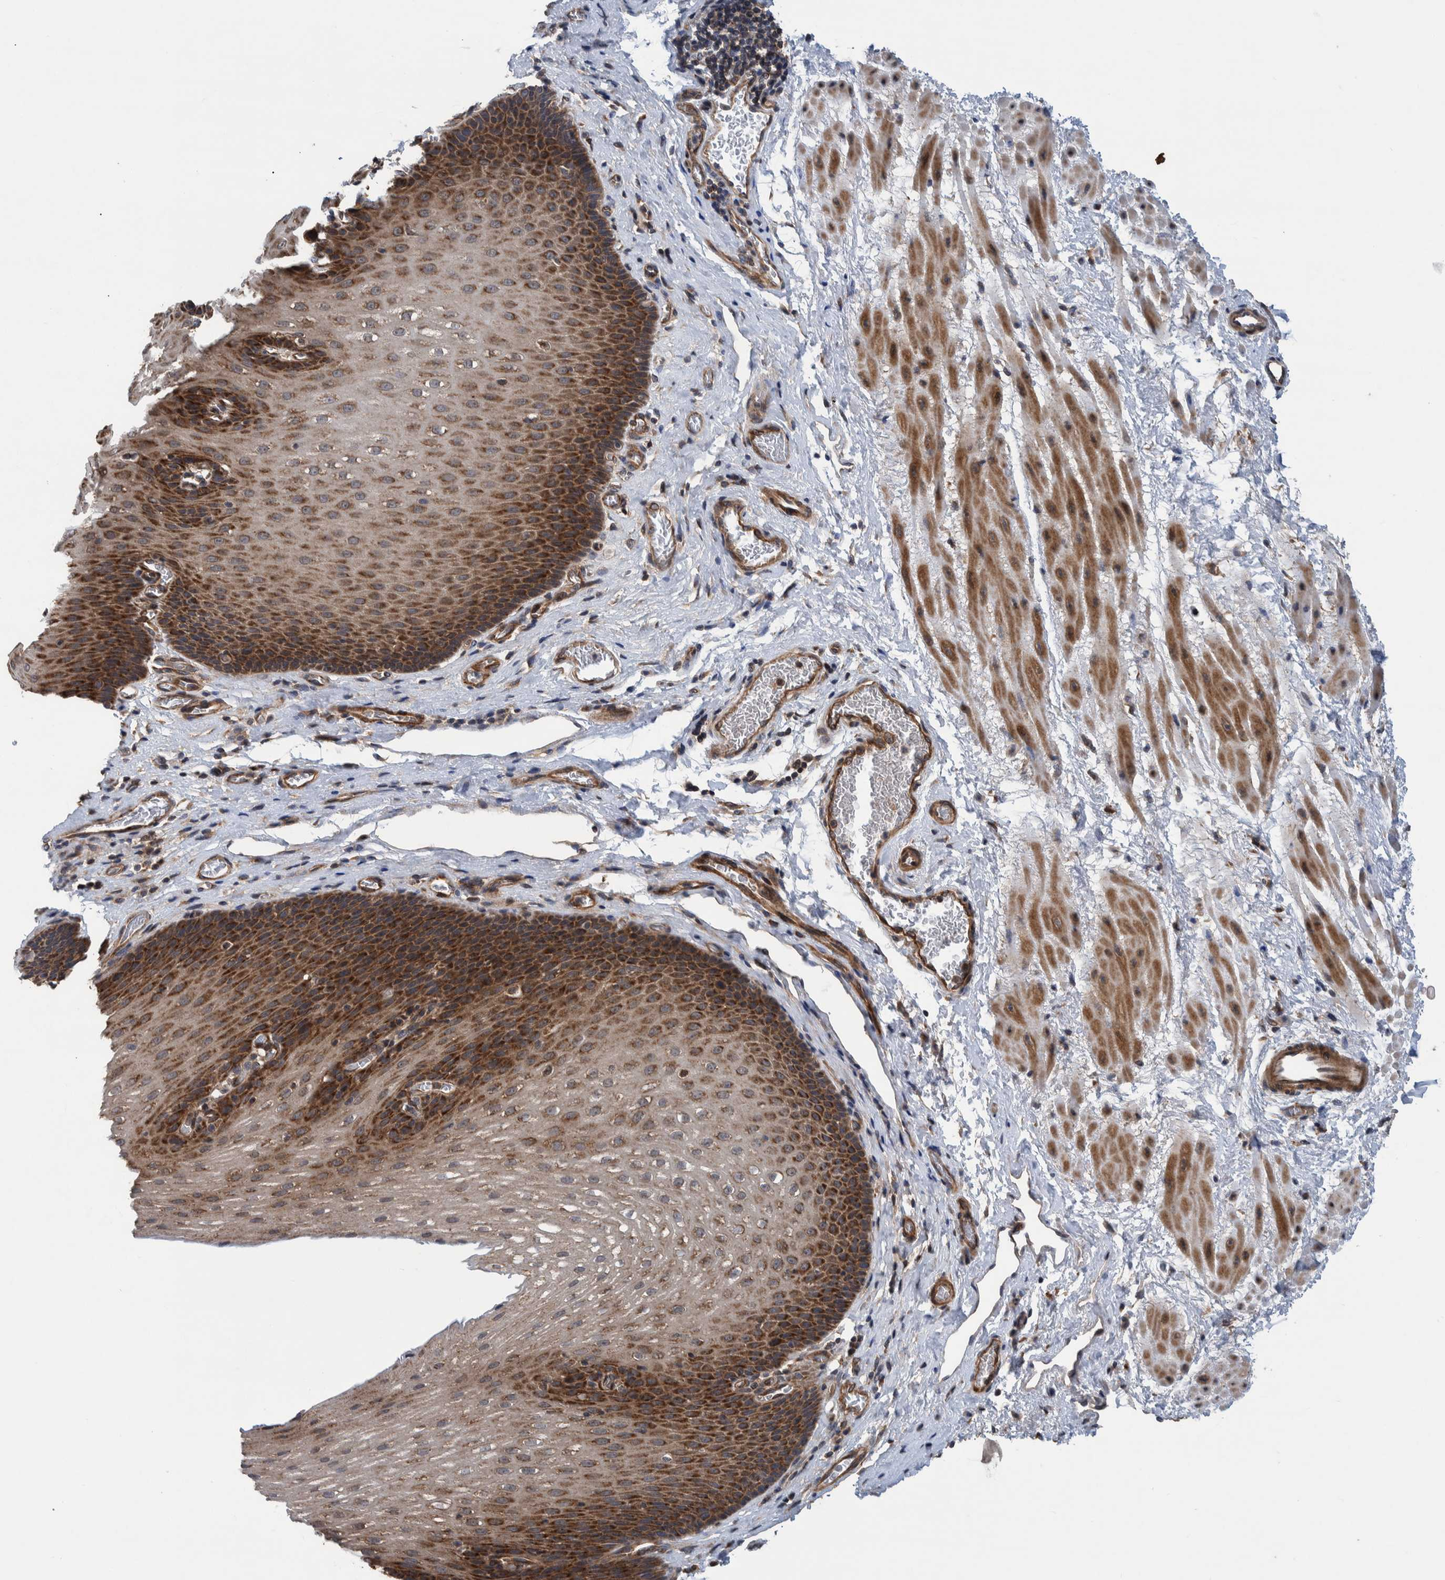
{"staining": {"intensity": "strong", "quantity": "25%-75%", "location": "cytoplasmic/membranous"}, "tissue": "esophagus", "cell_type": "Squamous epithelial cells", "image_type": "normal", "snomed": [{"axis": "morphology", "description": "Normal tissue, NOS"}, {"axis": "topography", "description": "Esophagus"}], "caption": "Esophagus stained with a brown dye displays strong cytoplasmic/membranous positive staining in approximately 25%-75% of squamous epithelial cells.", "gene": "MRPS7", "patient": {"sex": "male", "age": 48}}